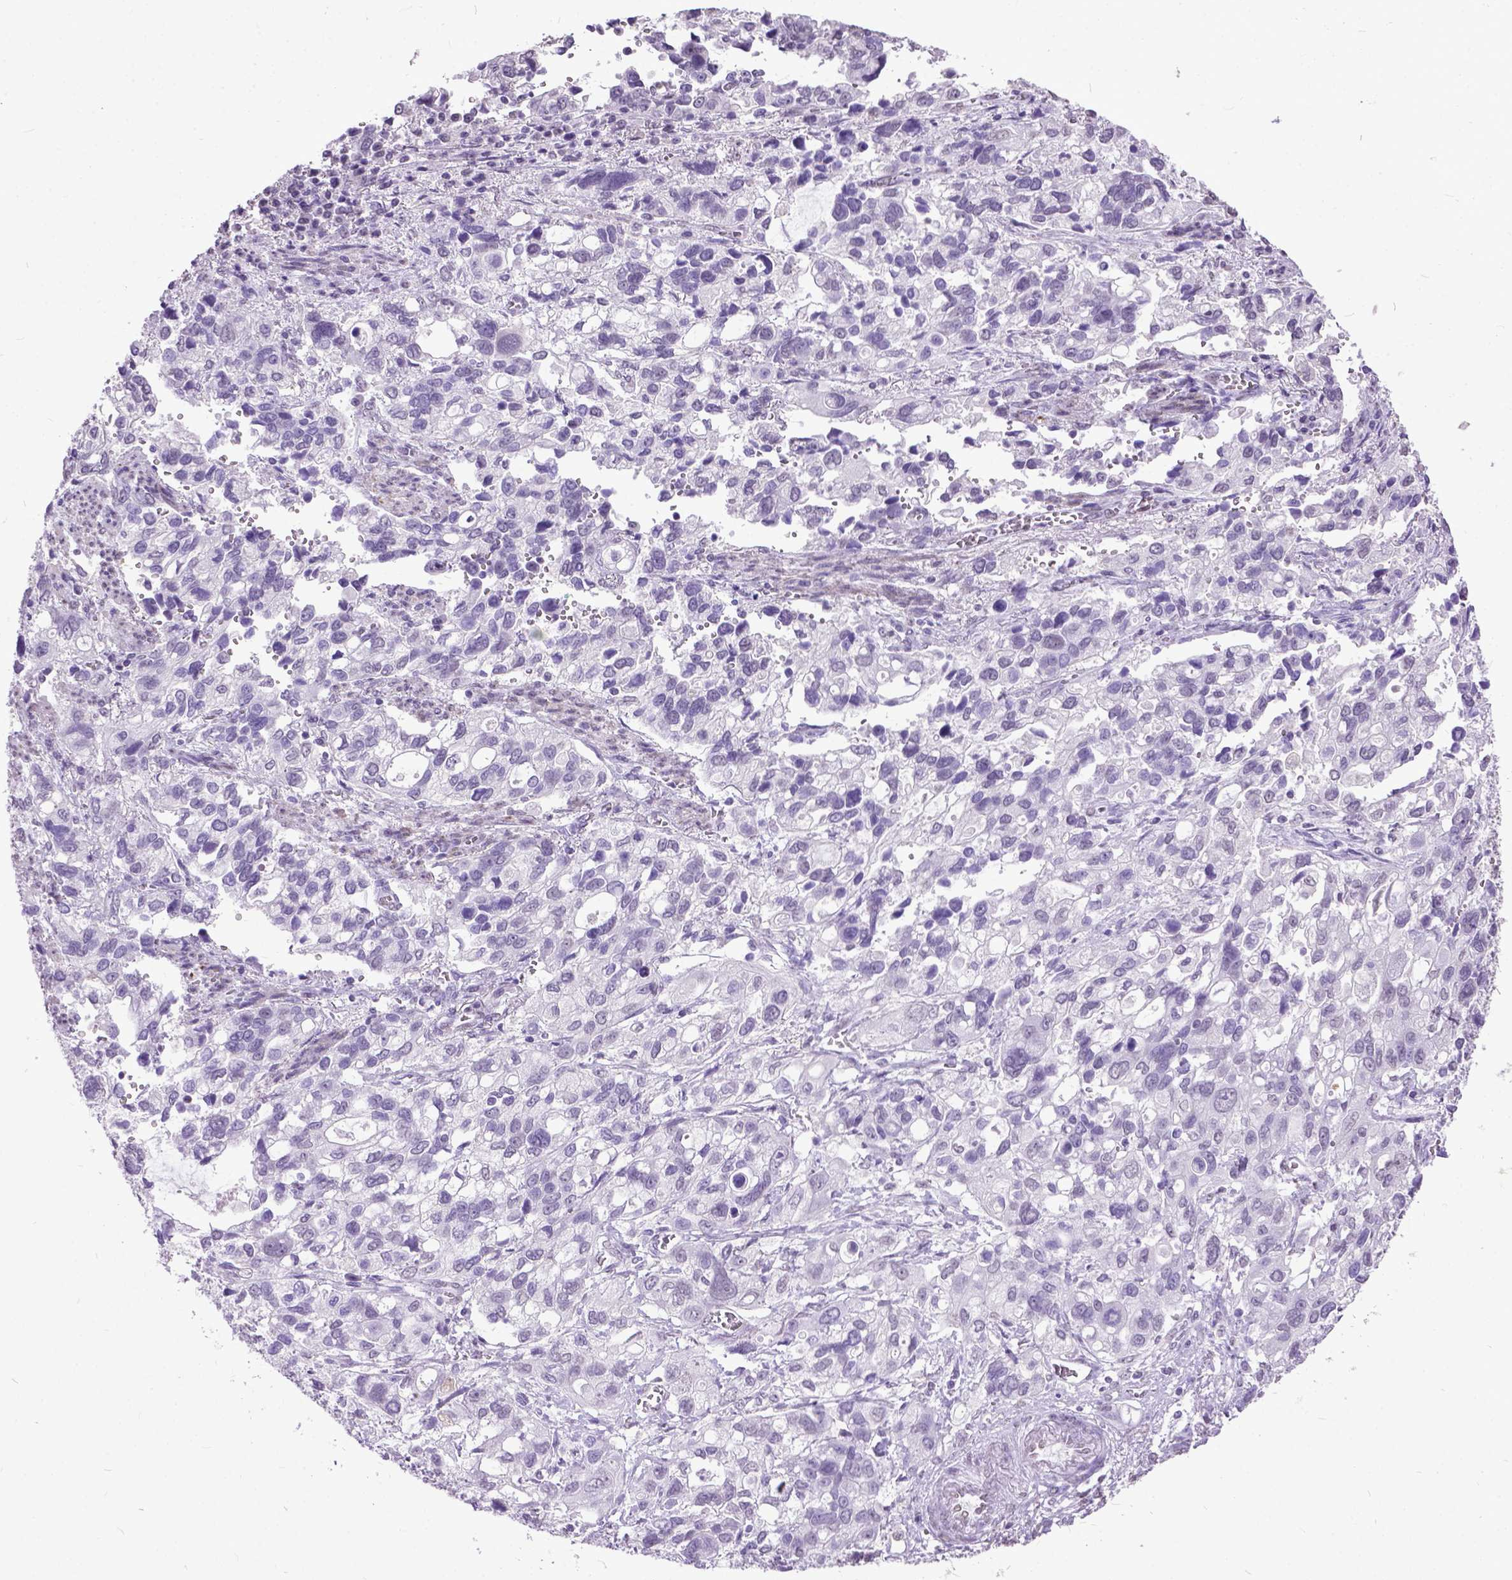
{"staining": {"intensity": "negative", "quantity": "none", "location": "none"}, "tissue": "stomach cancer", "cell_type": "Tumor cells", "image_type": "cancer", "snomed": [{"axis": "morphology", "description": "Adenocarcinoma, NOS"}, {"axis": "topography", "description": "Stomach, upper"}], "caption": "Photomicrograph shows no significant protein staining in tumor cells of stomach cancer (adenocarcinoma).", "gene": "MARCHF10", "patient": {"sex": "female", "age": 81}}